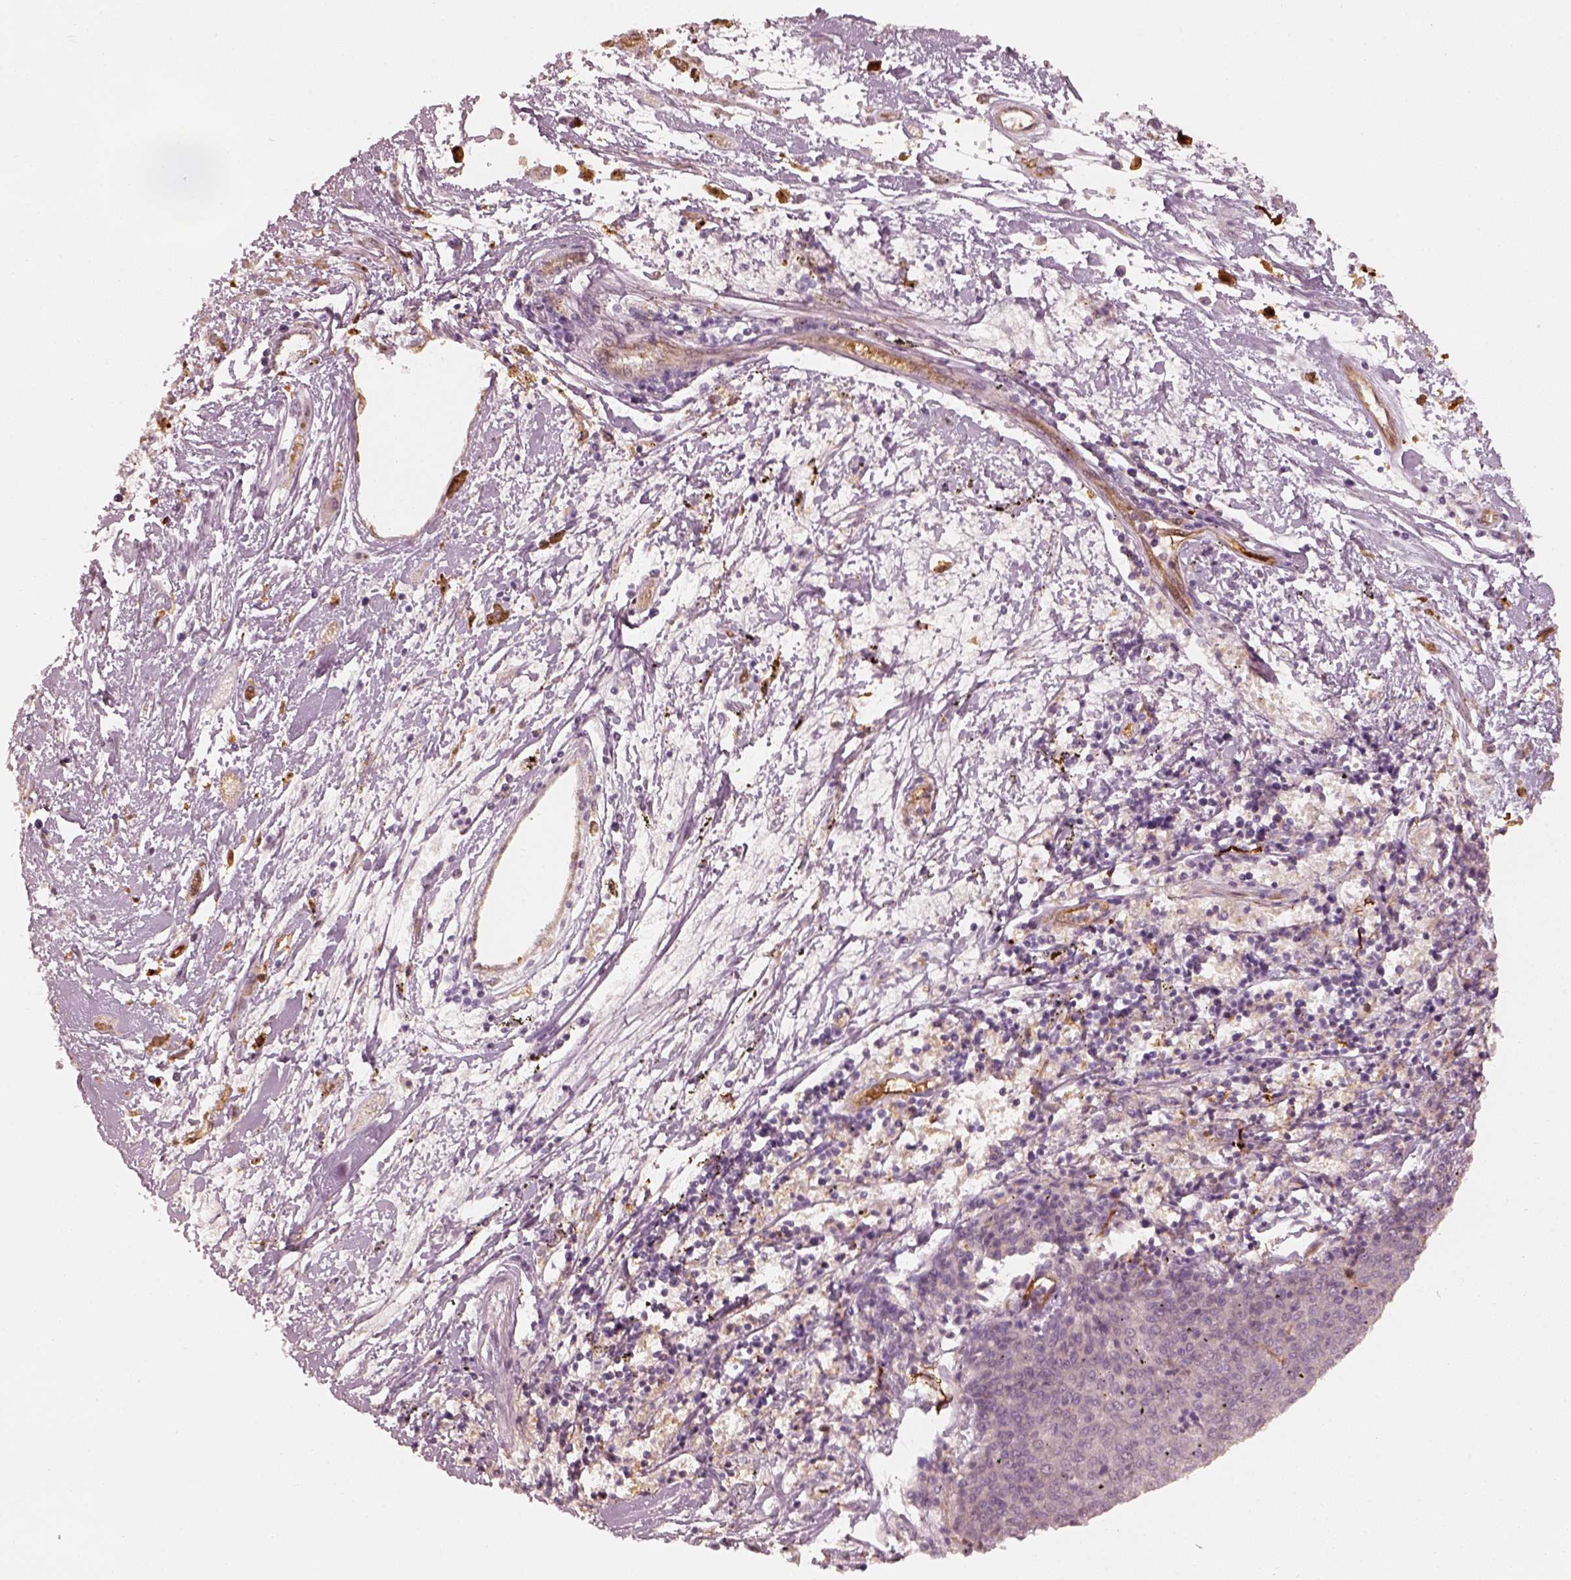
{"staining": {"intensity": "weak", "quantity": "25%-75%", "location": "cytoplasmic/membranous"}, "tissue": "melanoma", "cell_type": "Tumor cells", "image_type": "cancer", "snomed": [{"axis": "morphology", "description": "Malignant melanoma, NOS"}, {"axis": "topography", "description": "Skin"}], "caption": "The photomicrograph displays immunohistochemical staining of malignant melanoma. There is weak cytoplasmic/membranous positivity is appreciated in about 25%-75% of tumor cells.", "gene": "FSCN1", "patient": {"sex": "female", "age": 72}}